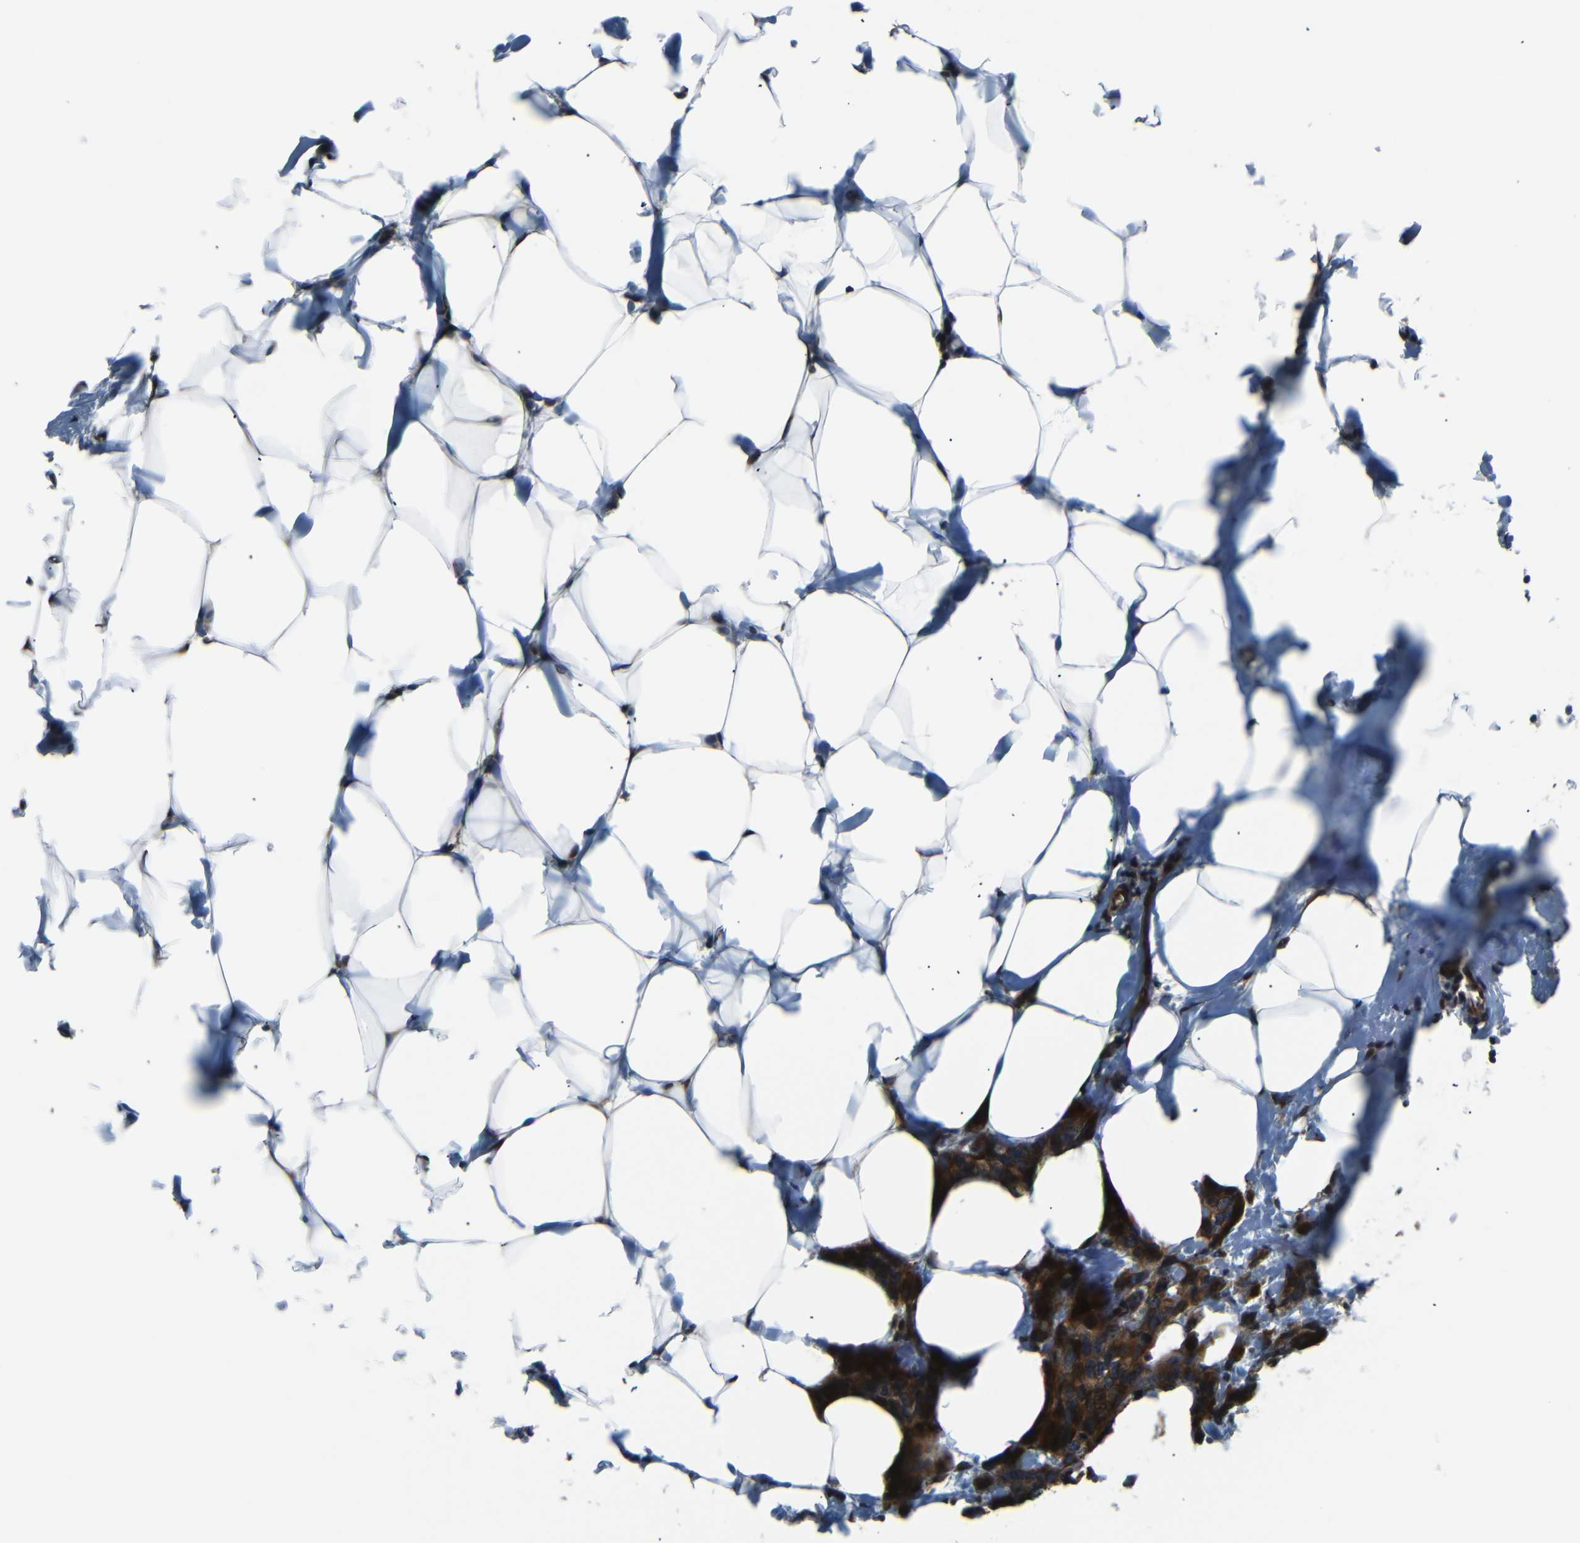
{"staining": {"intensity": "strong", "quantity": ">75%", "location": "cytoplasmic/membranous"}, "tissue": "breast cancer", "cell_type": "Tumor cells", "image_type": "cancer", "snomed": [{"axis": "morphology", "description": "Normal tissue, NOS"}, {"axis": "morphology", "description": "Duct carcinoma"}, {"axis": "topography", "description": "Breast"}], "caption": "Breast infiltrating ductal carcinoma stained with IHC exhibits strong cytoplasmic/membranous positivity in about >75% of tumor cells.", "gene": "AKAP9", "patient": {"sex": "female", "age": 50}}